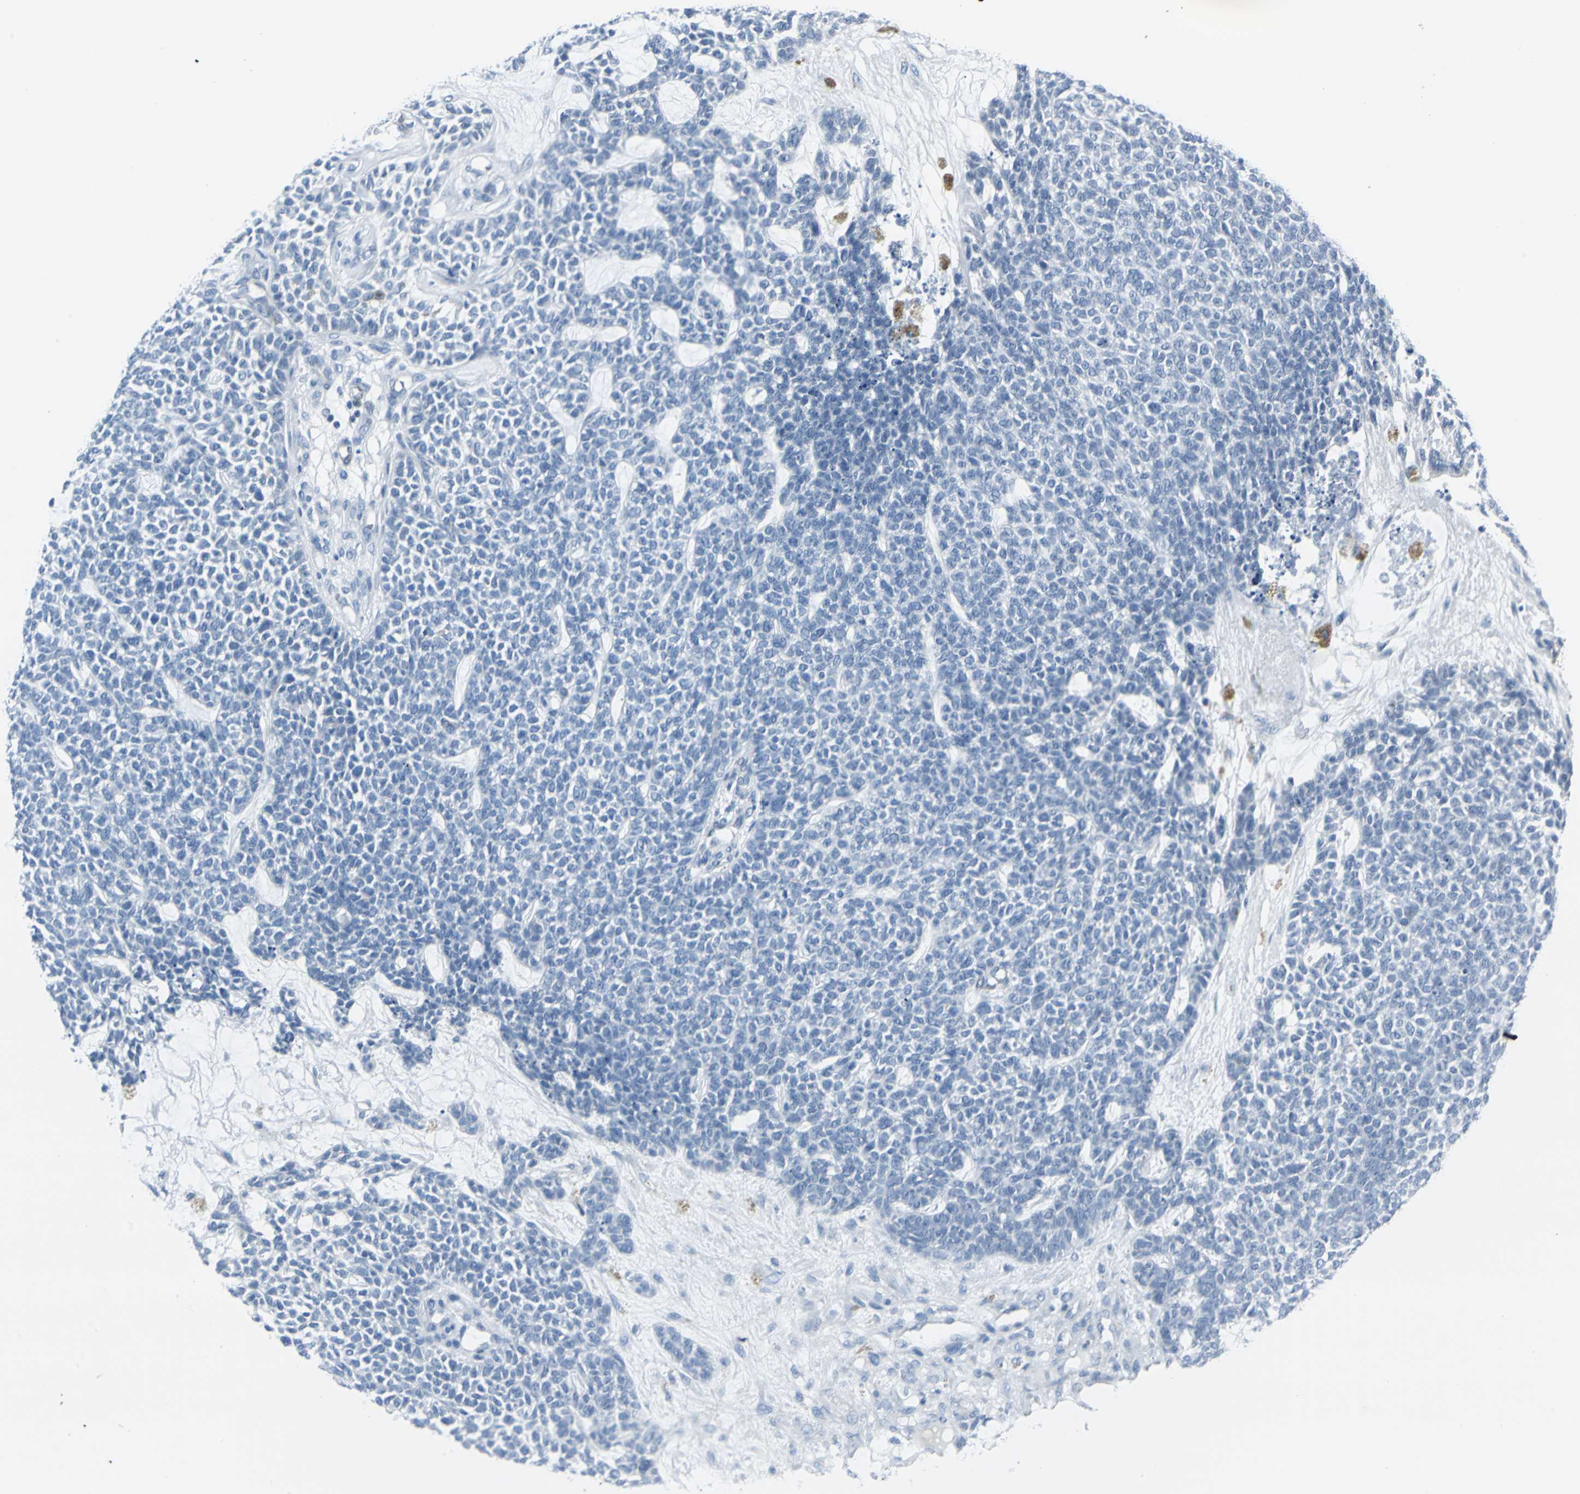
{"staining": {"intensity": "negative", "quantity": "none", "location": "none"}, "tissue": "skin cancer", "cell_type": "Tumor cells", "image_type": "cancer", "snomed": [{"axis": "morphology", "description": "Basal cell carcinoma"}, {"axis": "topography", "description": "Skin"}], "caption": "IHC photomicrograph of neoplastic tissue: skin cancer stained with DAB exhibits no significant protein expression in tumor cells.", "gene": "CYB5A", "patient": {"sex": "female", "age": 84}}